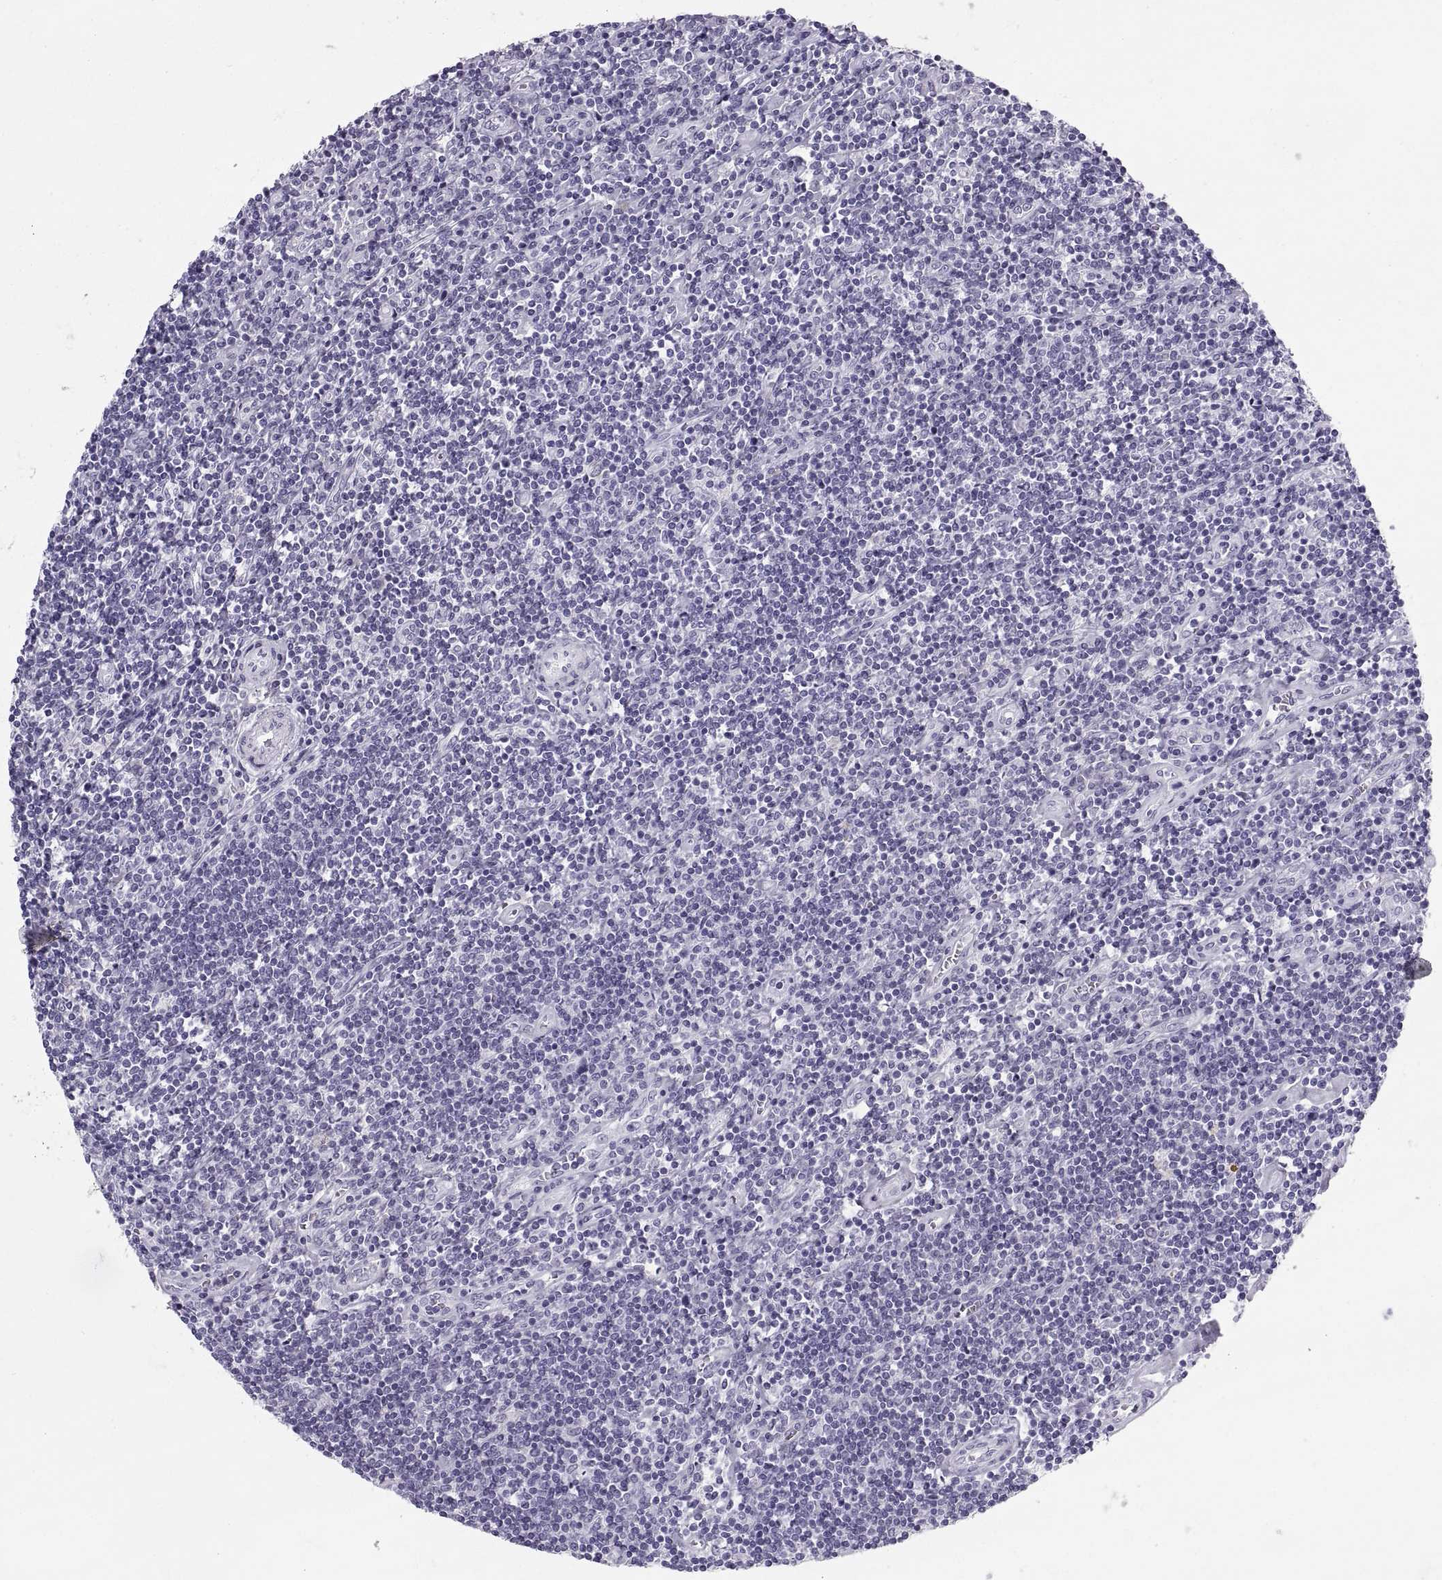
{"staining": {"intensity": "negative", "quantity": "none", "location": "none"}, "tissue": "lymphoma", "cell_type": "Tumor cells", "image_type": "cancer", "snomed": [{"axis": "morphology", "description": "Hodgkin's disease, NOS"}, {"axis": "topography", "description": "Lymph node"}], "caption": "This is an IHC histopathology image of lymphoma. There is no staining in tumor cells.", "gene": "SLC22A6", "patient": {"sex": "male", "age": 40}}